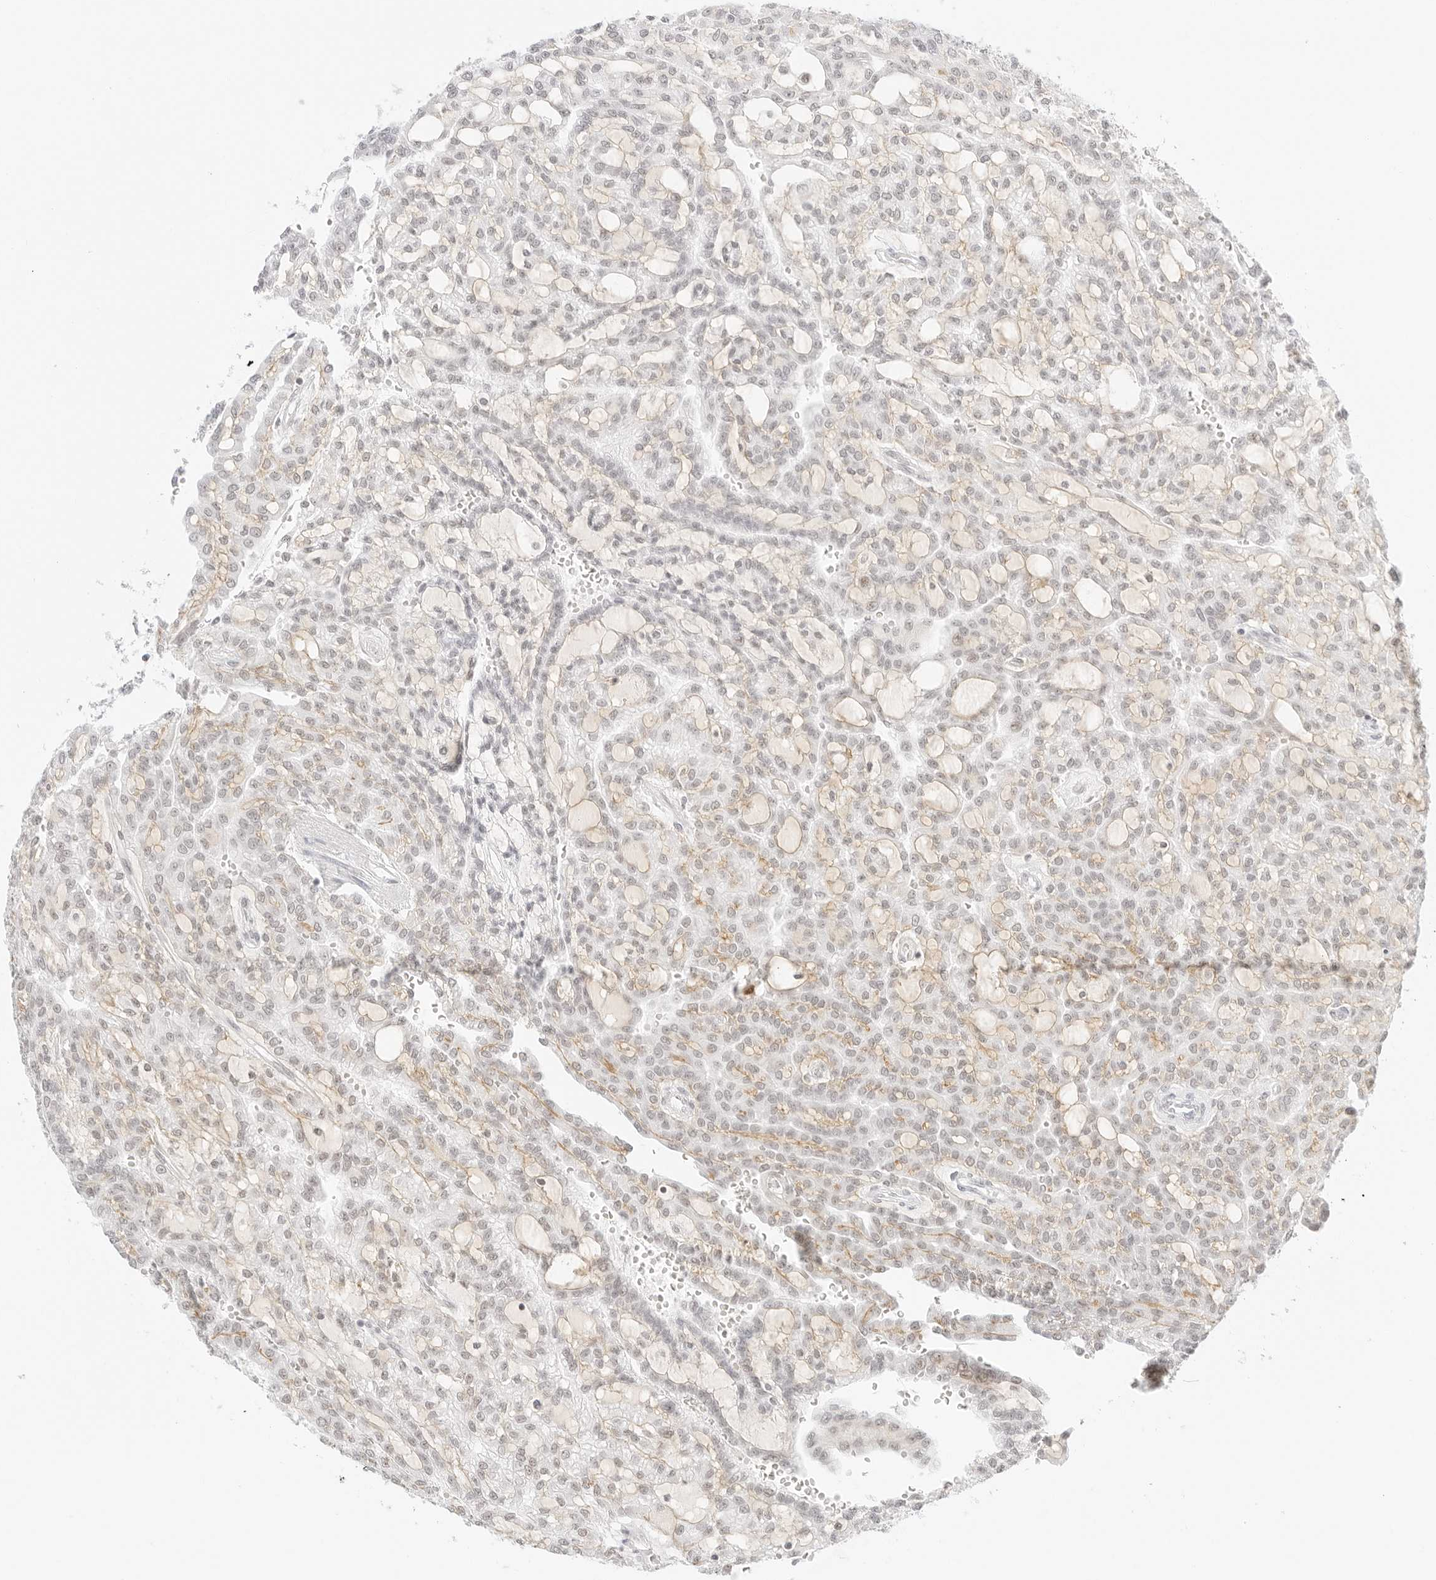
{"staining": {"intensity": "weak", "quantity": "<25%", "location": "cytoplasmic/membranous"}, "tissue": "renal cancer", "cell_type": "Tumor cells", "image_type": "cancer", "snomed": [{"axis": "morphology", "description": "Adenocarcinoma, NOS"}, {"axis": "topography", "description": "Kidney"}], "caption": "Immunohistochemical staining of human adenocarcinoma (renal) displays no significant positivity in tumor cells. (Stains: DAB (3,3'-diaminobenzidine) immunohistochemistry with hematoxylin counter stain, Microscopy: brightfield microscopy at high magnification).", "gene": "ITGA6", "patient": {"sex": "male", "age": 63}}